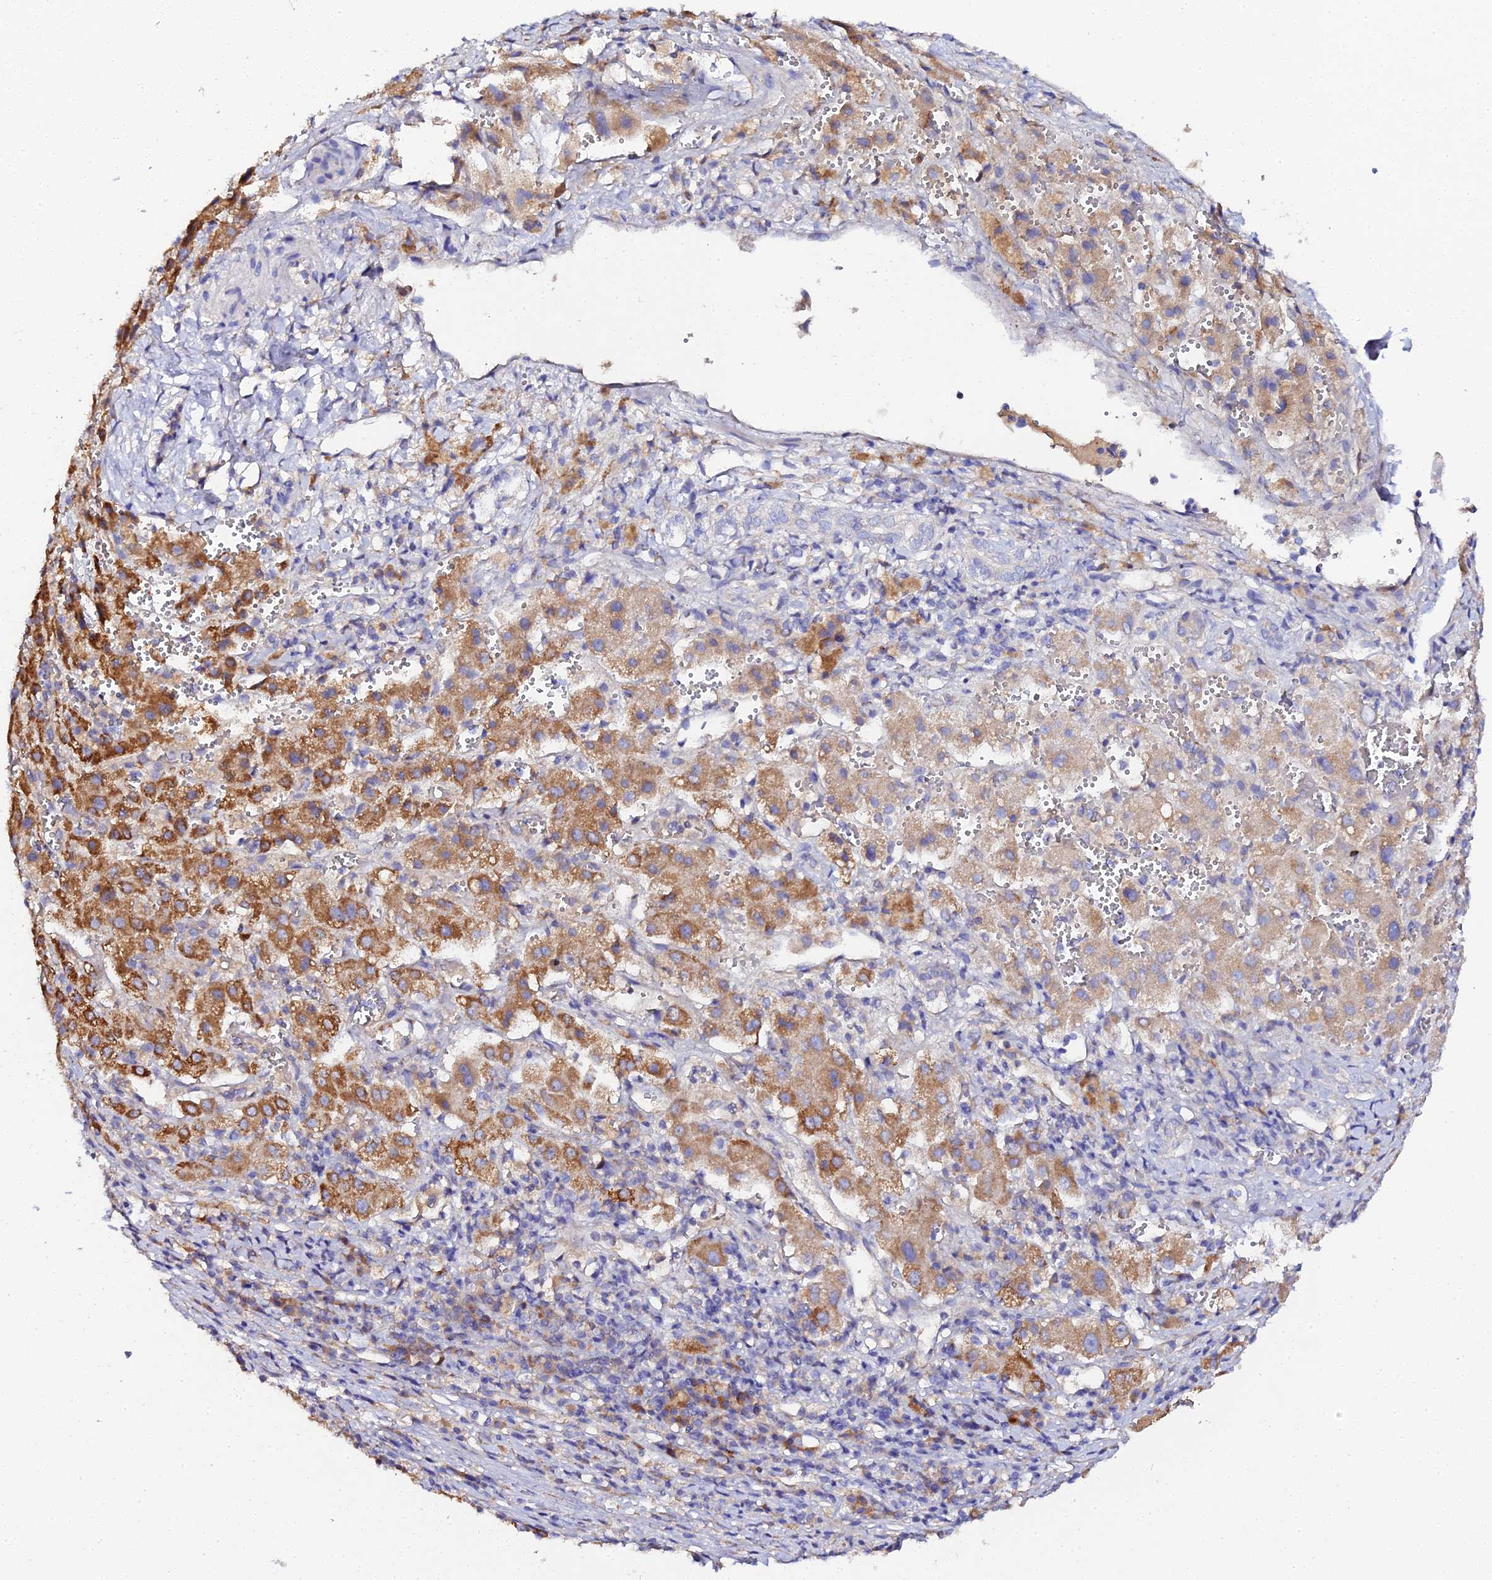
{"staining": {"intensity": "moderate", "quantity": "25%-75%", "location": "cytoplasmic/membranous"}, "tissue": "liver cancer", "cell_type": "Tumor cells", "image_type": "cancer", "snomed": [{"axis": "morphology", "description": "Carcinoma, Hepatocellular, NOS"}, {"axis": "topography", "description": "Liver"}], "caption": "Immunohistochemical staining of hepatocellular carcinoma (liver) shows moderate cytoplasmic/membranous protein positivity in about 25%-75% of tumor cells. The staining was performed using DAB, with brown indicating positive protein expression. Nuclei are stained blue with hematoxylin.", "gene": "SCX", "patient": {"sex": "female", "age": 58}}